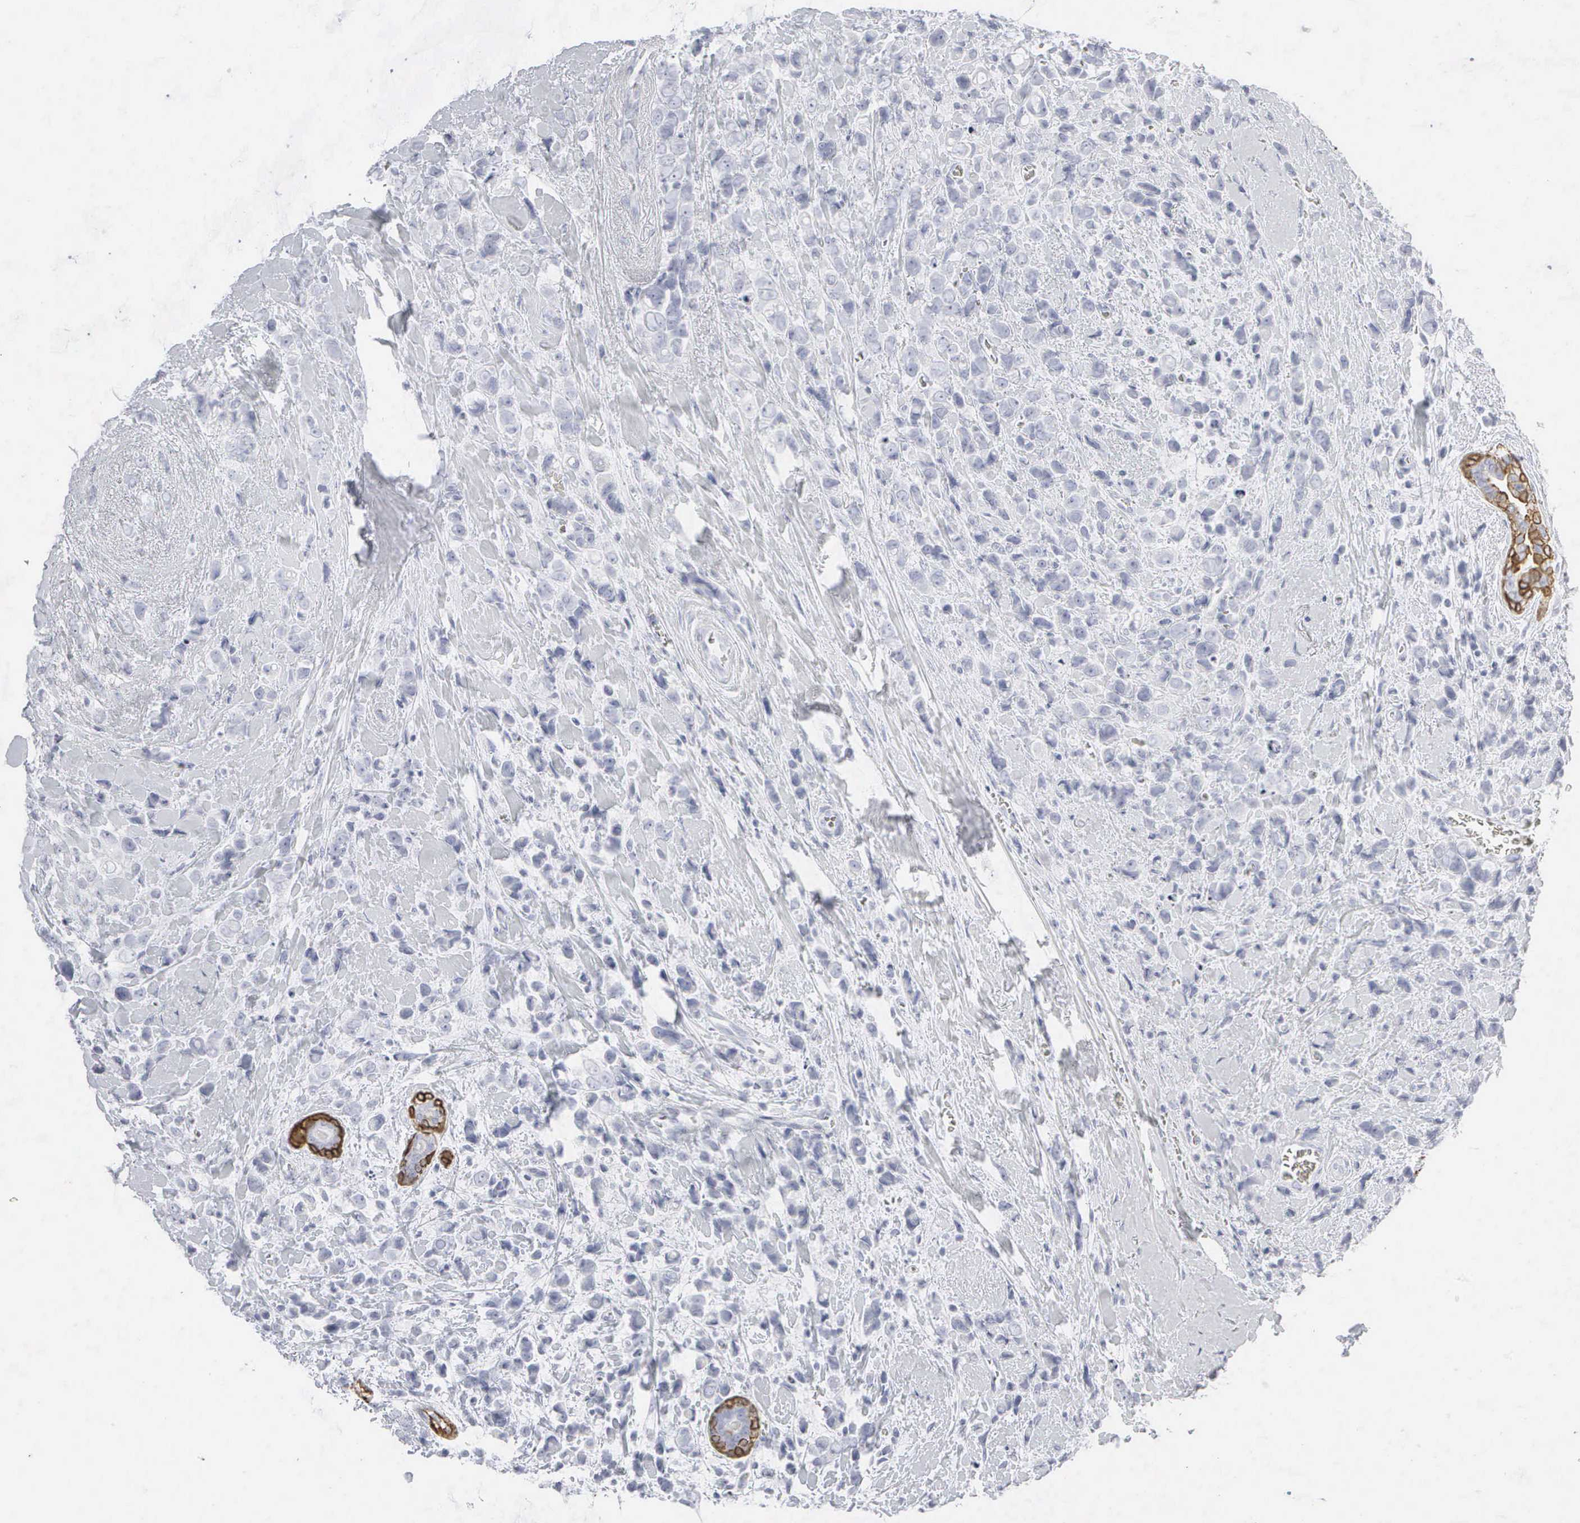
{"staining": {"intensity": "negative", "quantity": "none", "location": "none"}, "tissue": "breast cancer", "cell_type": "Tumor cells", "image_type": "cancer", "snomed": [{"axis": "morphology", "description": "Lobular carcinoma"}, {"axis": "topography", "description": "Breast"}], "caption": "Tumor cells show no significant expression in breast cancer (lobular carcinoma).", "gene": "KRT14", "patient": {"sex": "female", "age": 57}}